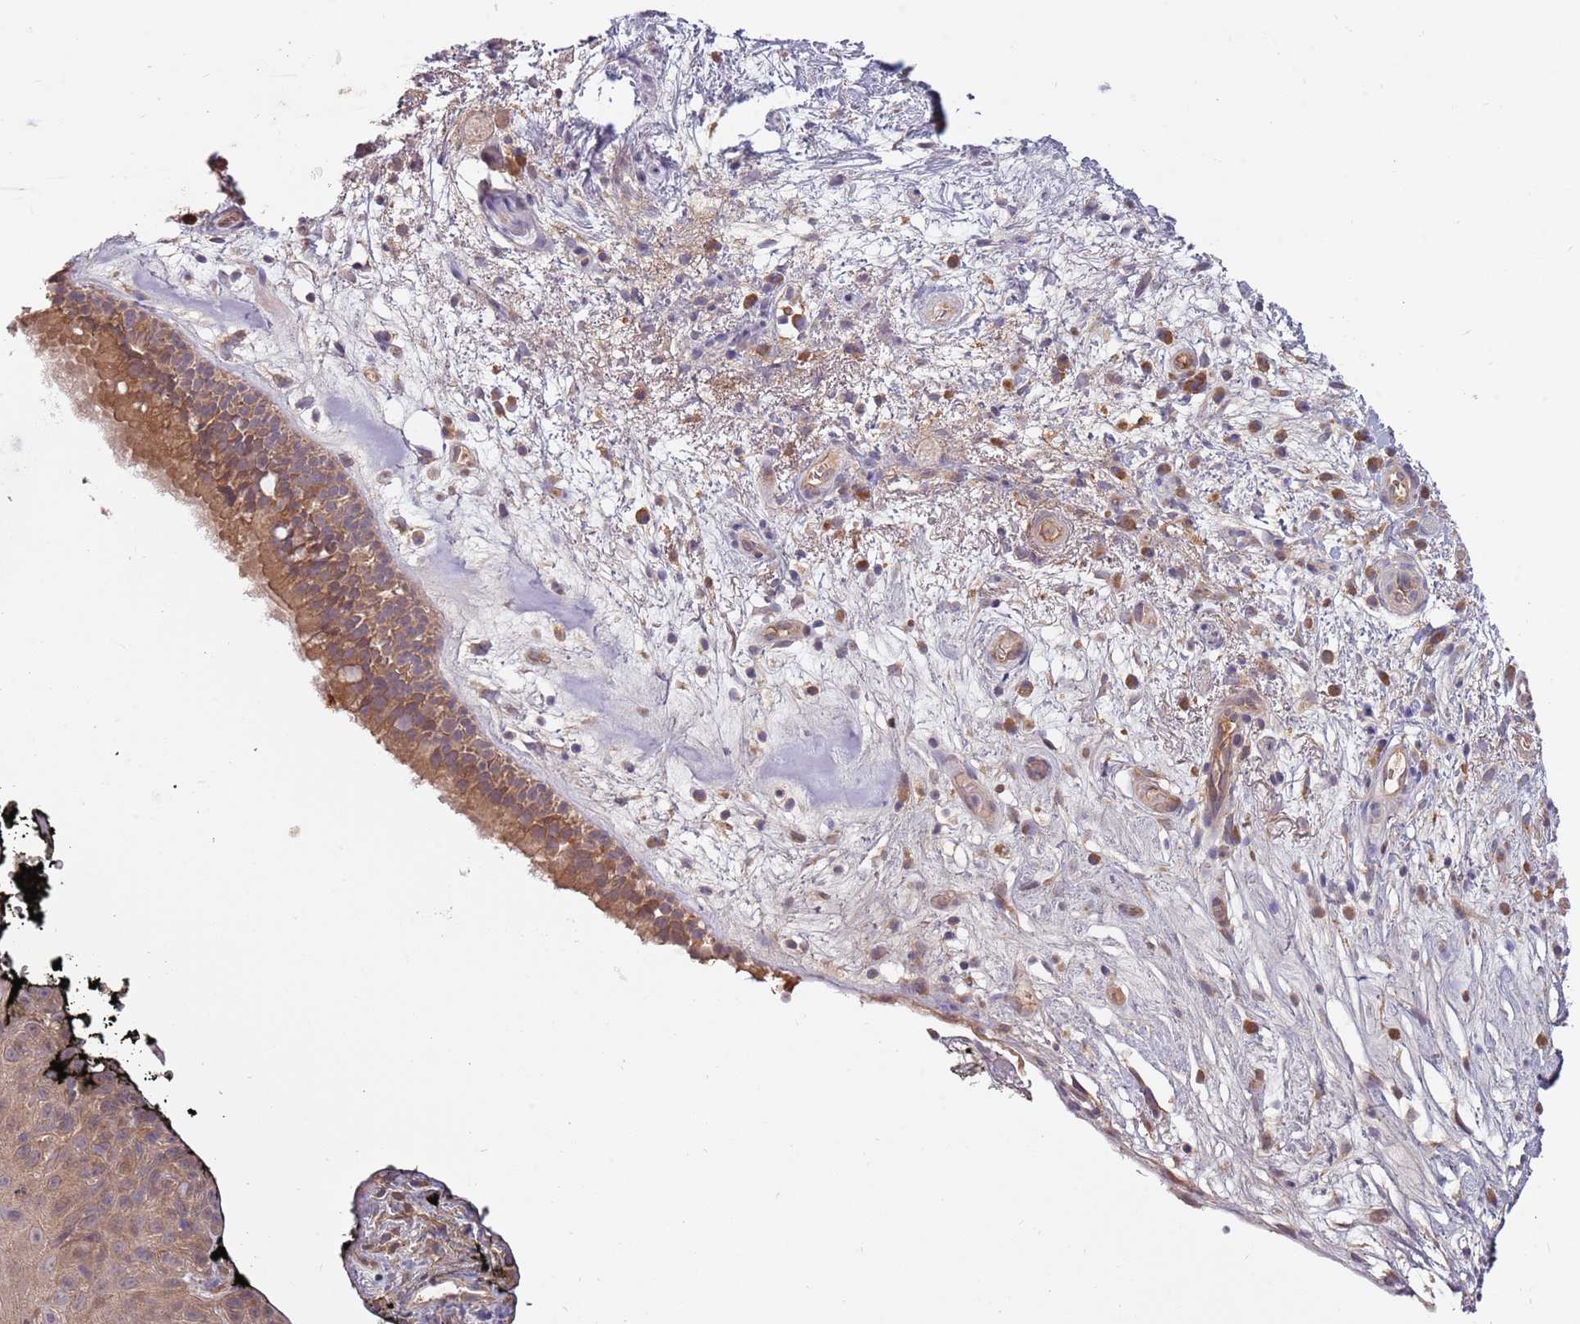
{"staining": {"intensity": "moderate", "quantity": ">75%", "location": "cytoplasmic/membranous"}, "tissue": "nasopharynx", "cell_type": "Respiratory epithelial cells", "image_type": "normal", "snomed": [{"axis": "morphology", "description": "Normal tissue, NOS"}, {"axis": "morphology", "description": "Squamous cell carcinoma, NOS"}, {"axis": "topography", "description": "Nasopharynx"}, {"axis": "topography", "description": "Head-Neck"}], "caption": "Nasopharynx was stained to show a protein in brown. There is medium levels of moderate cytoplasmic/membranous staining in approximately >75% of respiratory epithelial cells. (DAB IHC, brown staining for protein, blue staining for nuclei).", "gene": "USP32", "patient": {"sex": "male", "age": 85}}